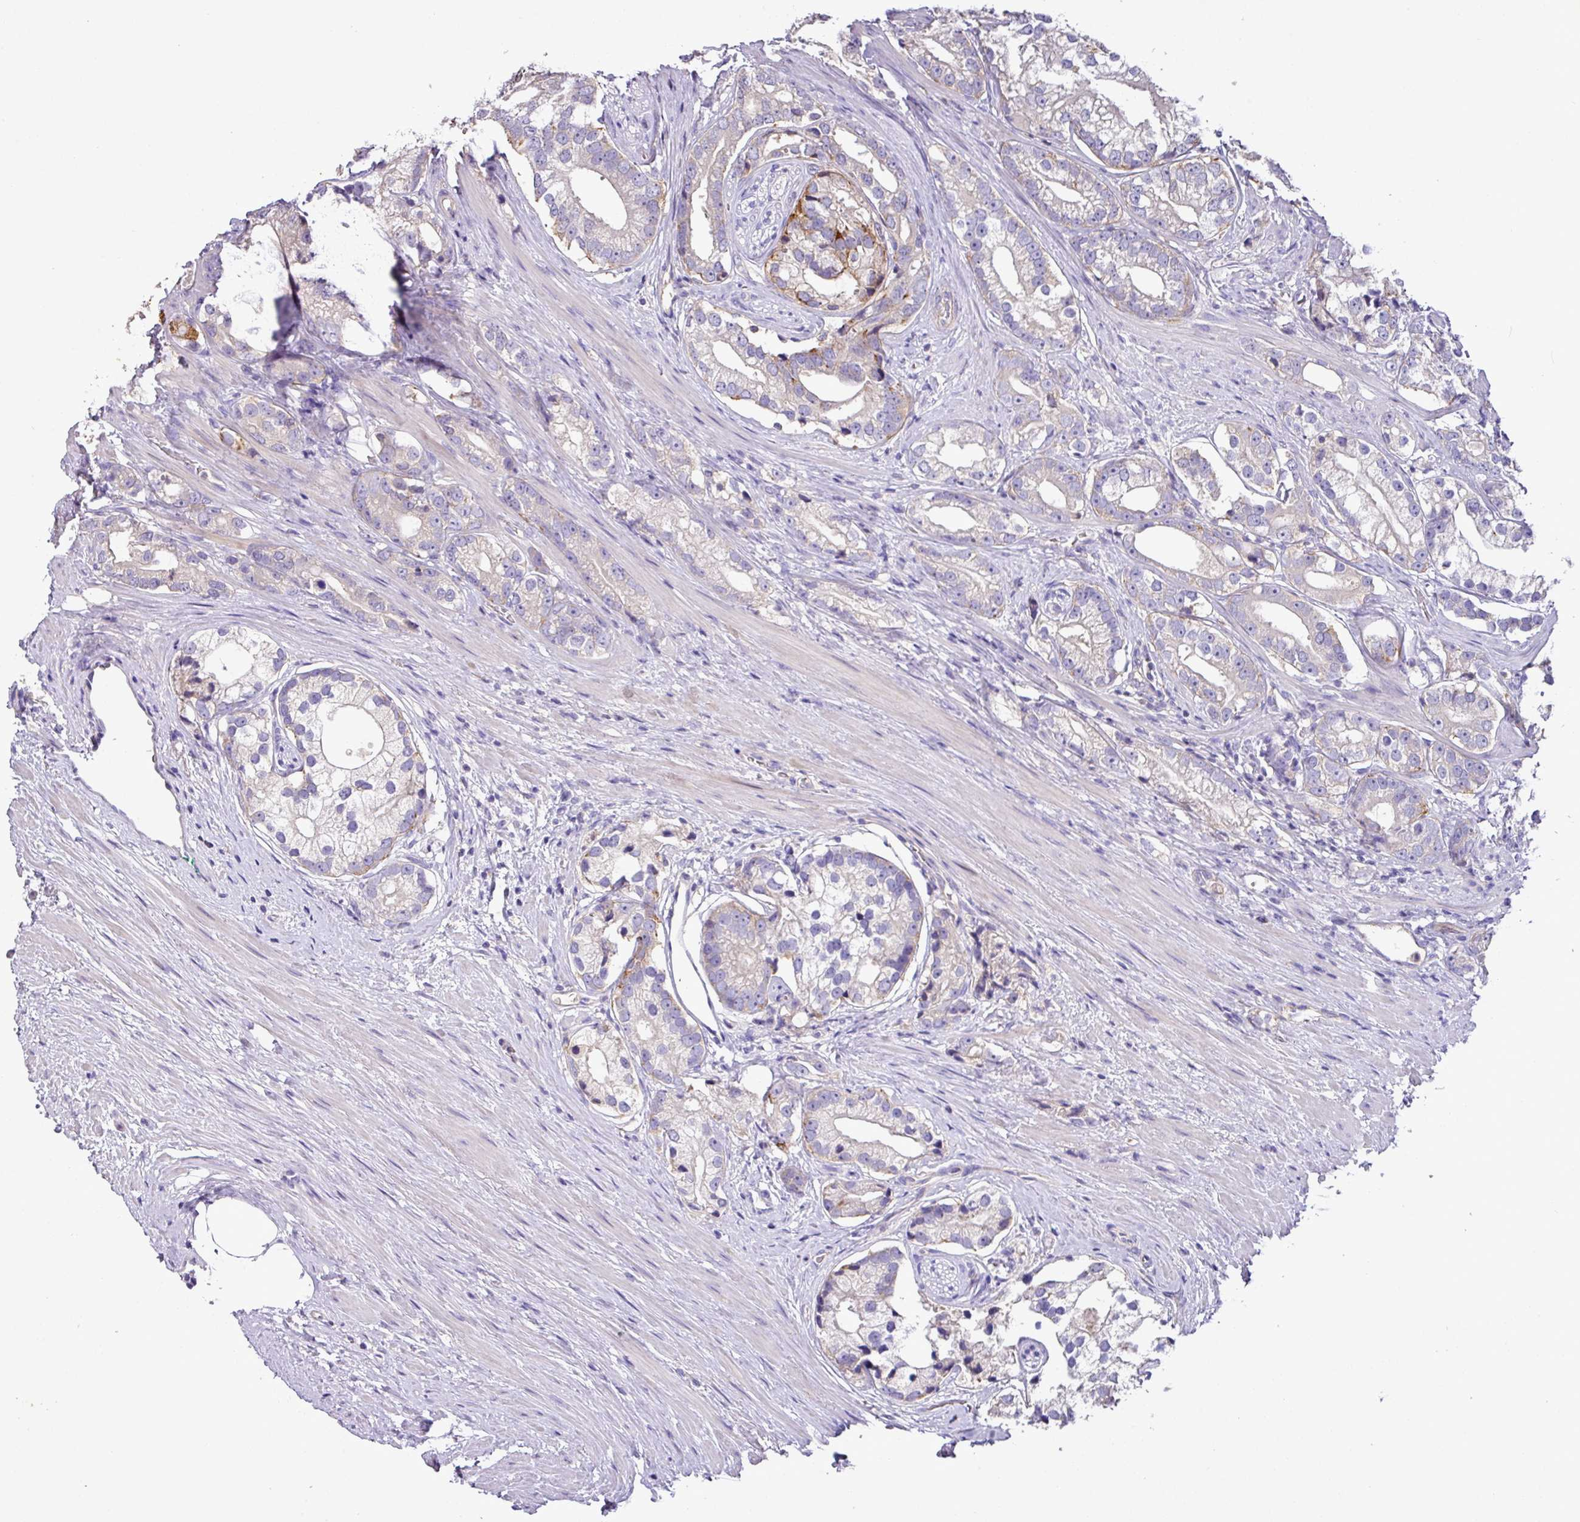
{"staining": {"intensity": "negative", "quantity": "none", "location": "none"}, "tissue": "prostate cancer", "cell_type": "Tumor cells", "image_type": "cancer", "snomed": [{"axis": "morphology", "description": "Adenocarcinoma, High grade"}, {"axis": "topography", "description": "Prostate"}], "caption": "Immunohistochemistry (IHC) image of prostate adenocarcinoma (high-grade) stained for a protein (brown), which demonstrates no expression in tumor cells.", "gene": "AGR3", "patient": {"sex": "male", "age": 75}}